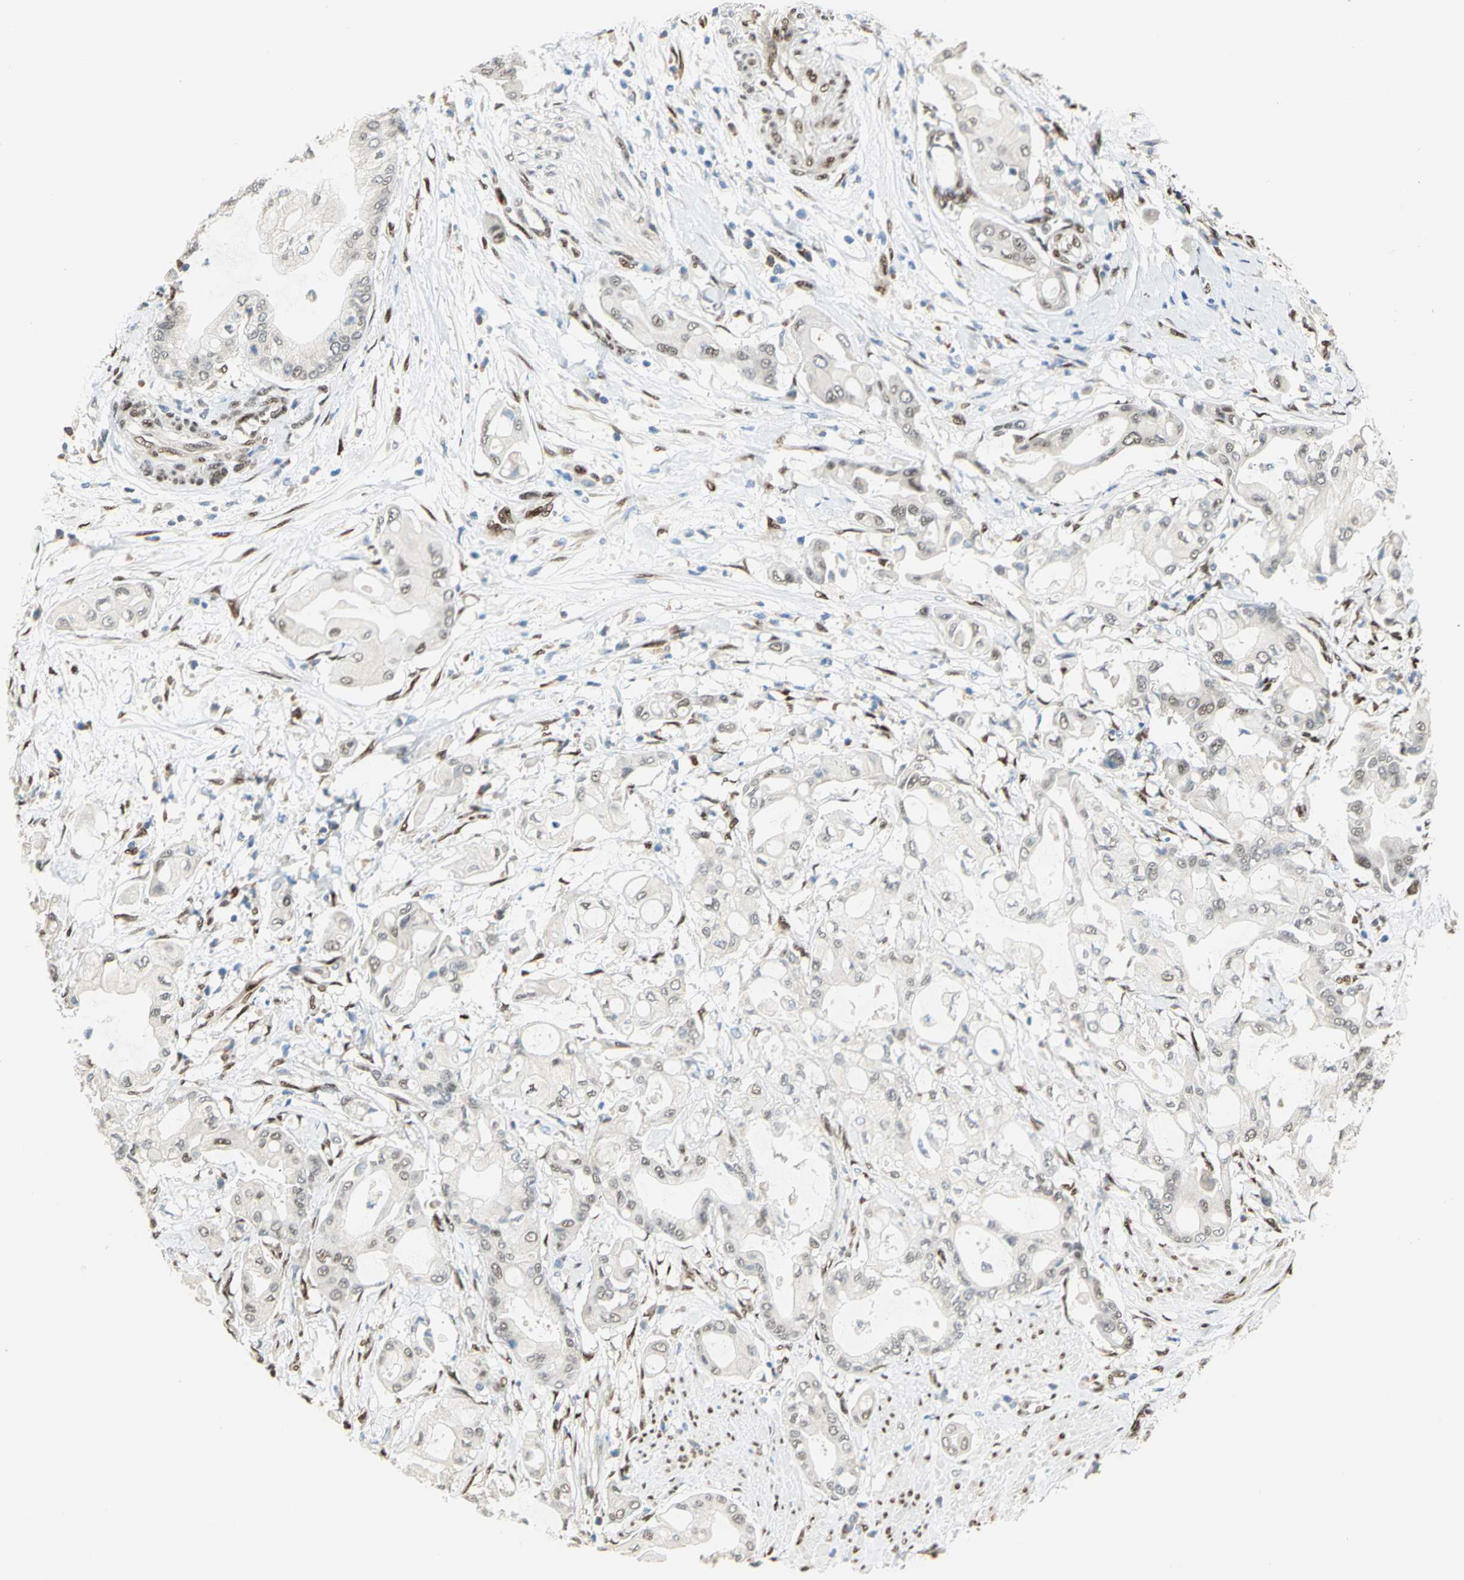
{"staining": {"intensity": "weak", "quantity": "25%-75%", "location": "nuclear"}, "tissue": "pancreatic cancer", "cell_type": "Tumor cells", "image_type": "cancer", "snomed": [{"axis": "morphology", "description": "Adenocarcinoma, NOS"}, {"axis": "morphology", "description": "Adenocarcinoma, metastatic, NOS"}, {"axis": "topography", "description": "Lymph node"}, {"axis": "topography", "description": "Pancreas"}, {"axis": "topography", "description": "Duodenum"}], "caption": "DAB immunohistochemical staining of human pancreatic cancer demonstrates weak nuclear protein staining in approximately 25%-75% of tumor cells. (IHC, brightfield microscopy, high magnification).", "gene": "RBFOX2", "patient": {"sex": "female", "age": 64}}